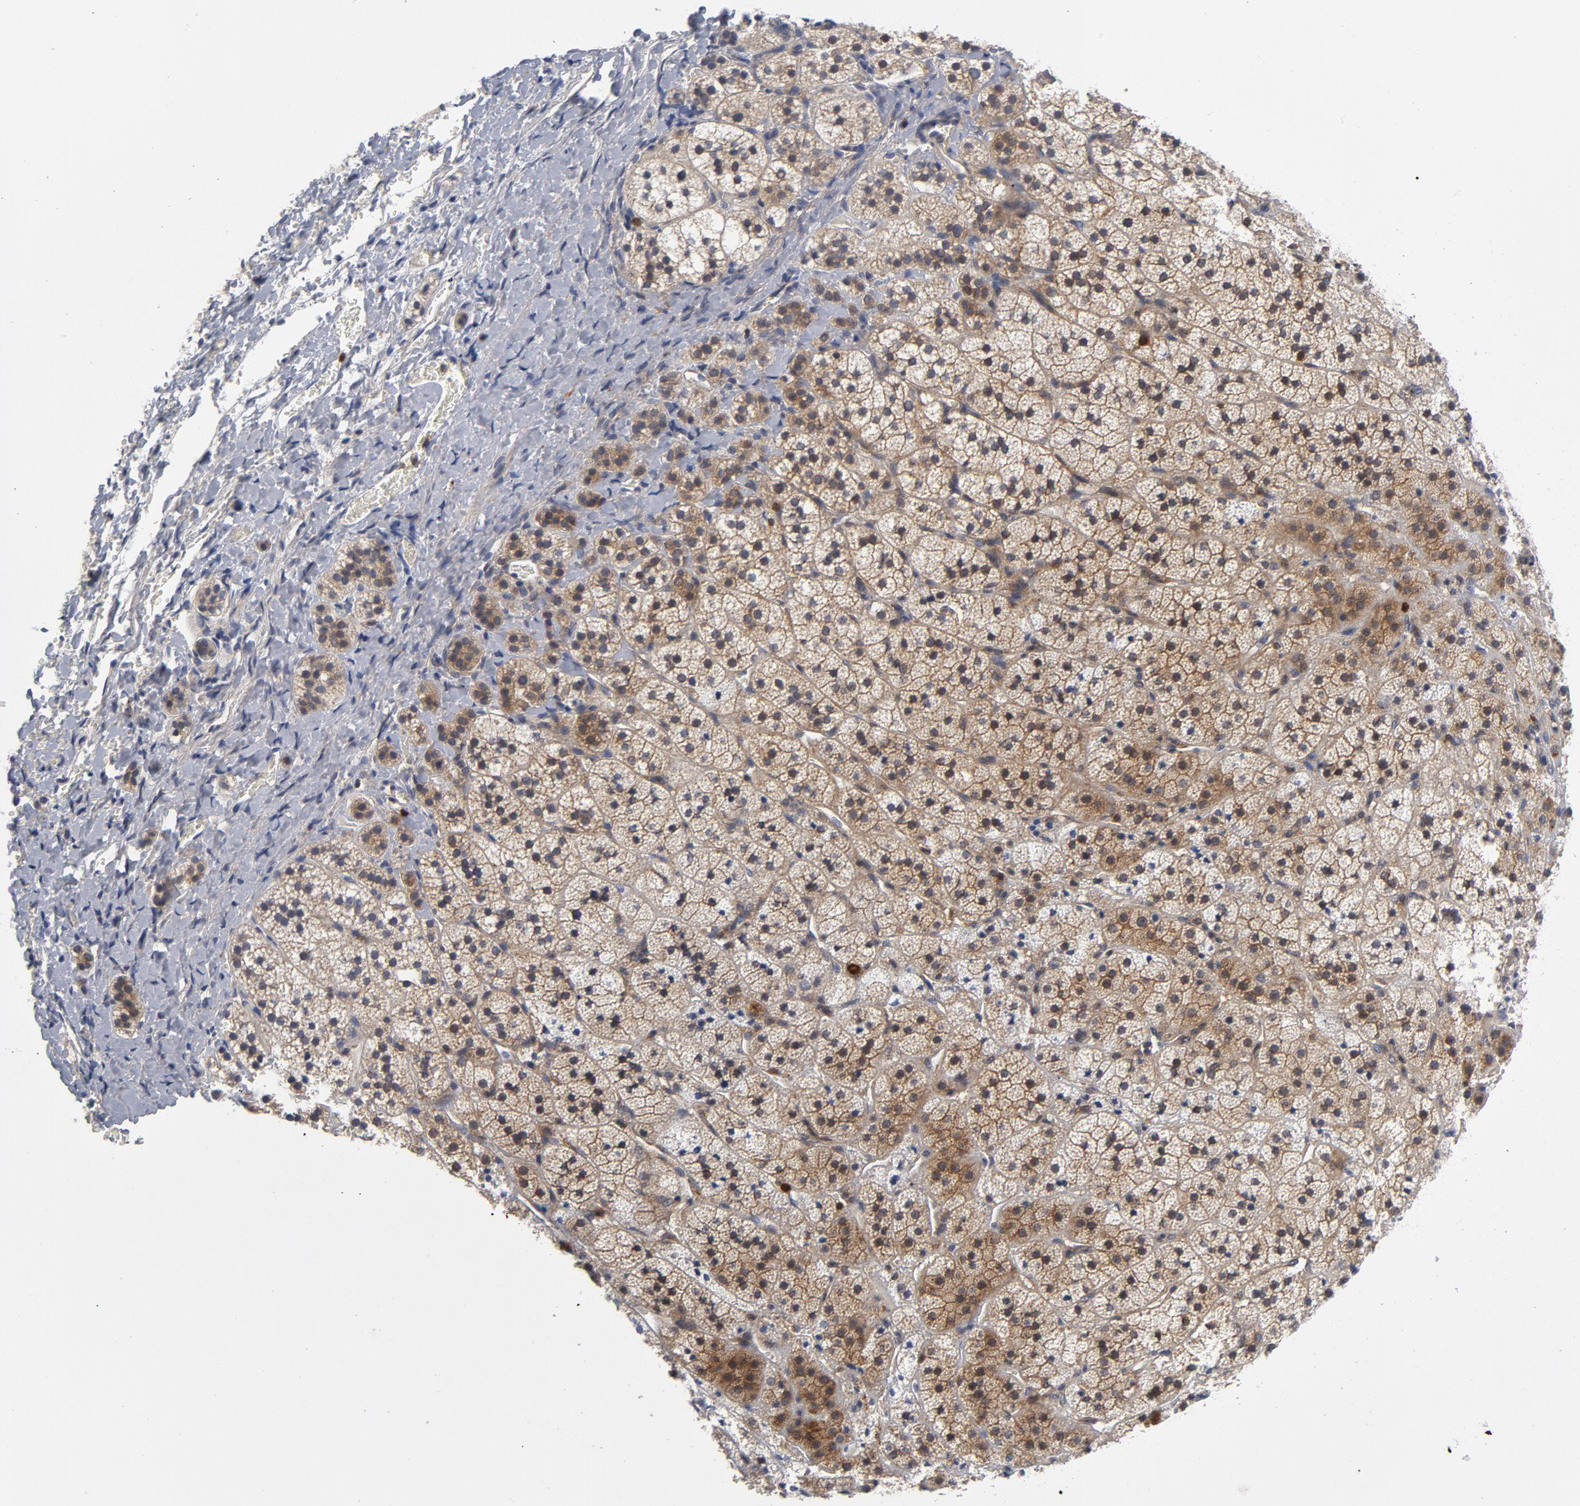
{"staining": {"intensity": "moderate", "quantity": "25%-75%", "location": "cytoplasmic/membranous"}, "tissue": "adrenal gland", "cell_type": "Glandular cells", "image_type": "normal", "snomed": [{"axis": "morphology", "description": "Normal tissue, NOS"}, {"axis": "topography", "description": "Adrenal gland"}], "caption": "Protein expression analysis of benign adrenal gland exhibits moderate cytoplasmic/membranous staining in approximately 25%-75% of glandular cells.", "gene": "TRADD", "patient": {"sex": "female", "age": 44}}